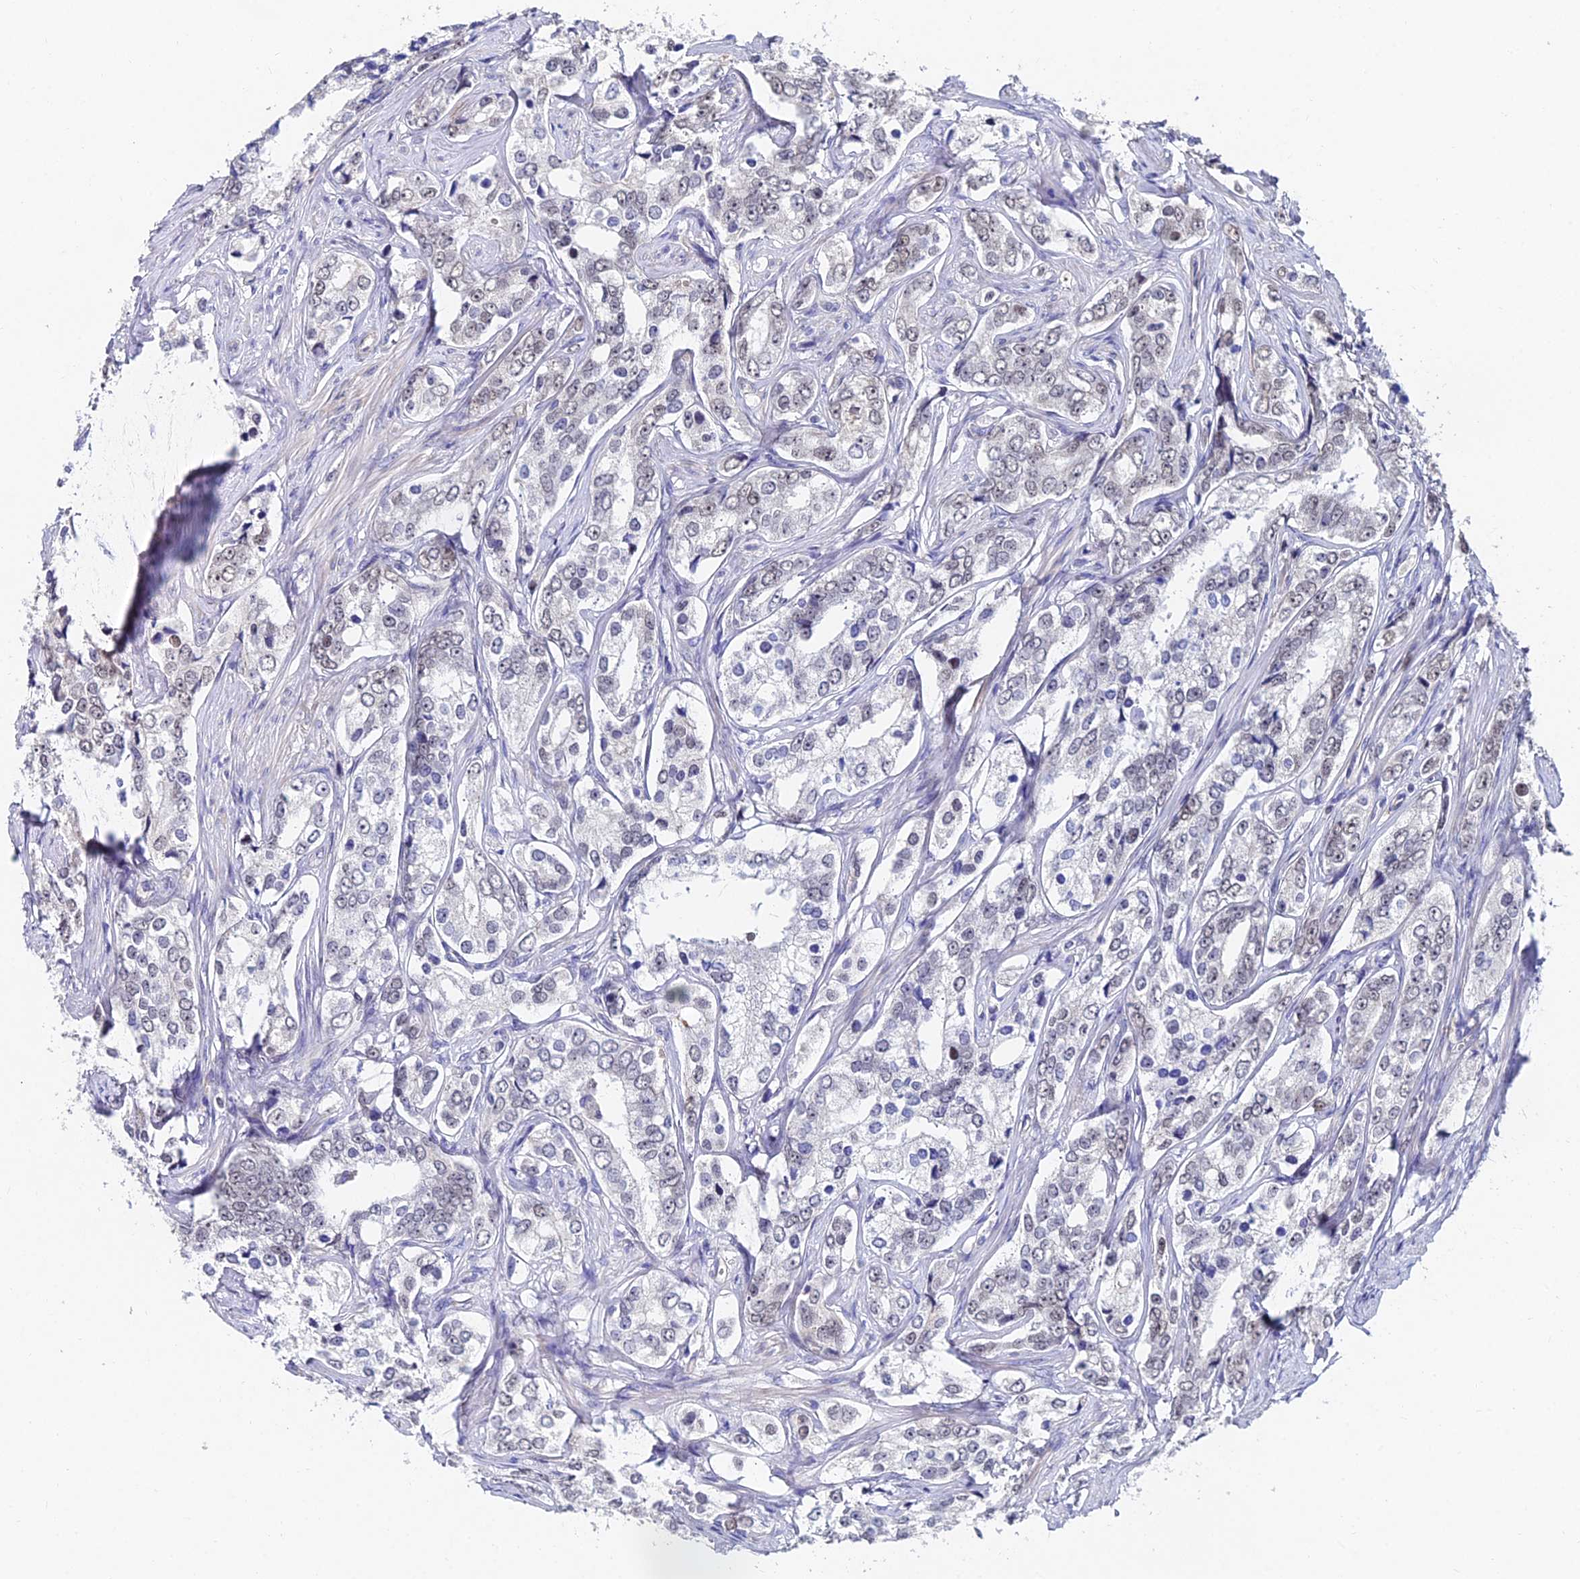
{"staining": {"intensity": "weak", "quantity": "<25%", "location": "nuclear"}, "tissue": "prostate cancer", "cell_type": "Tumor cells", "image_type": "cancer", "snomed": [{"axis": "morphology", "description": "Adenocarcinoma, High grade"}, {"axis": "topography", "description": "Prostate"}], "caption": "Image shows no protein positivity in tumor cells of prostate adenocarcinoma (high-grade) tissue.", "gene": "TRIM24", "patient": {"sex": "male", "age": 66}}